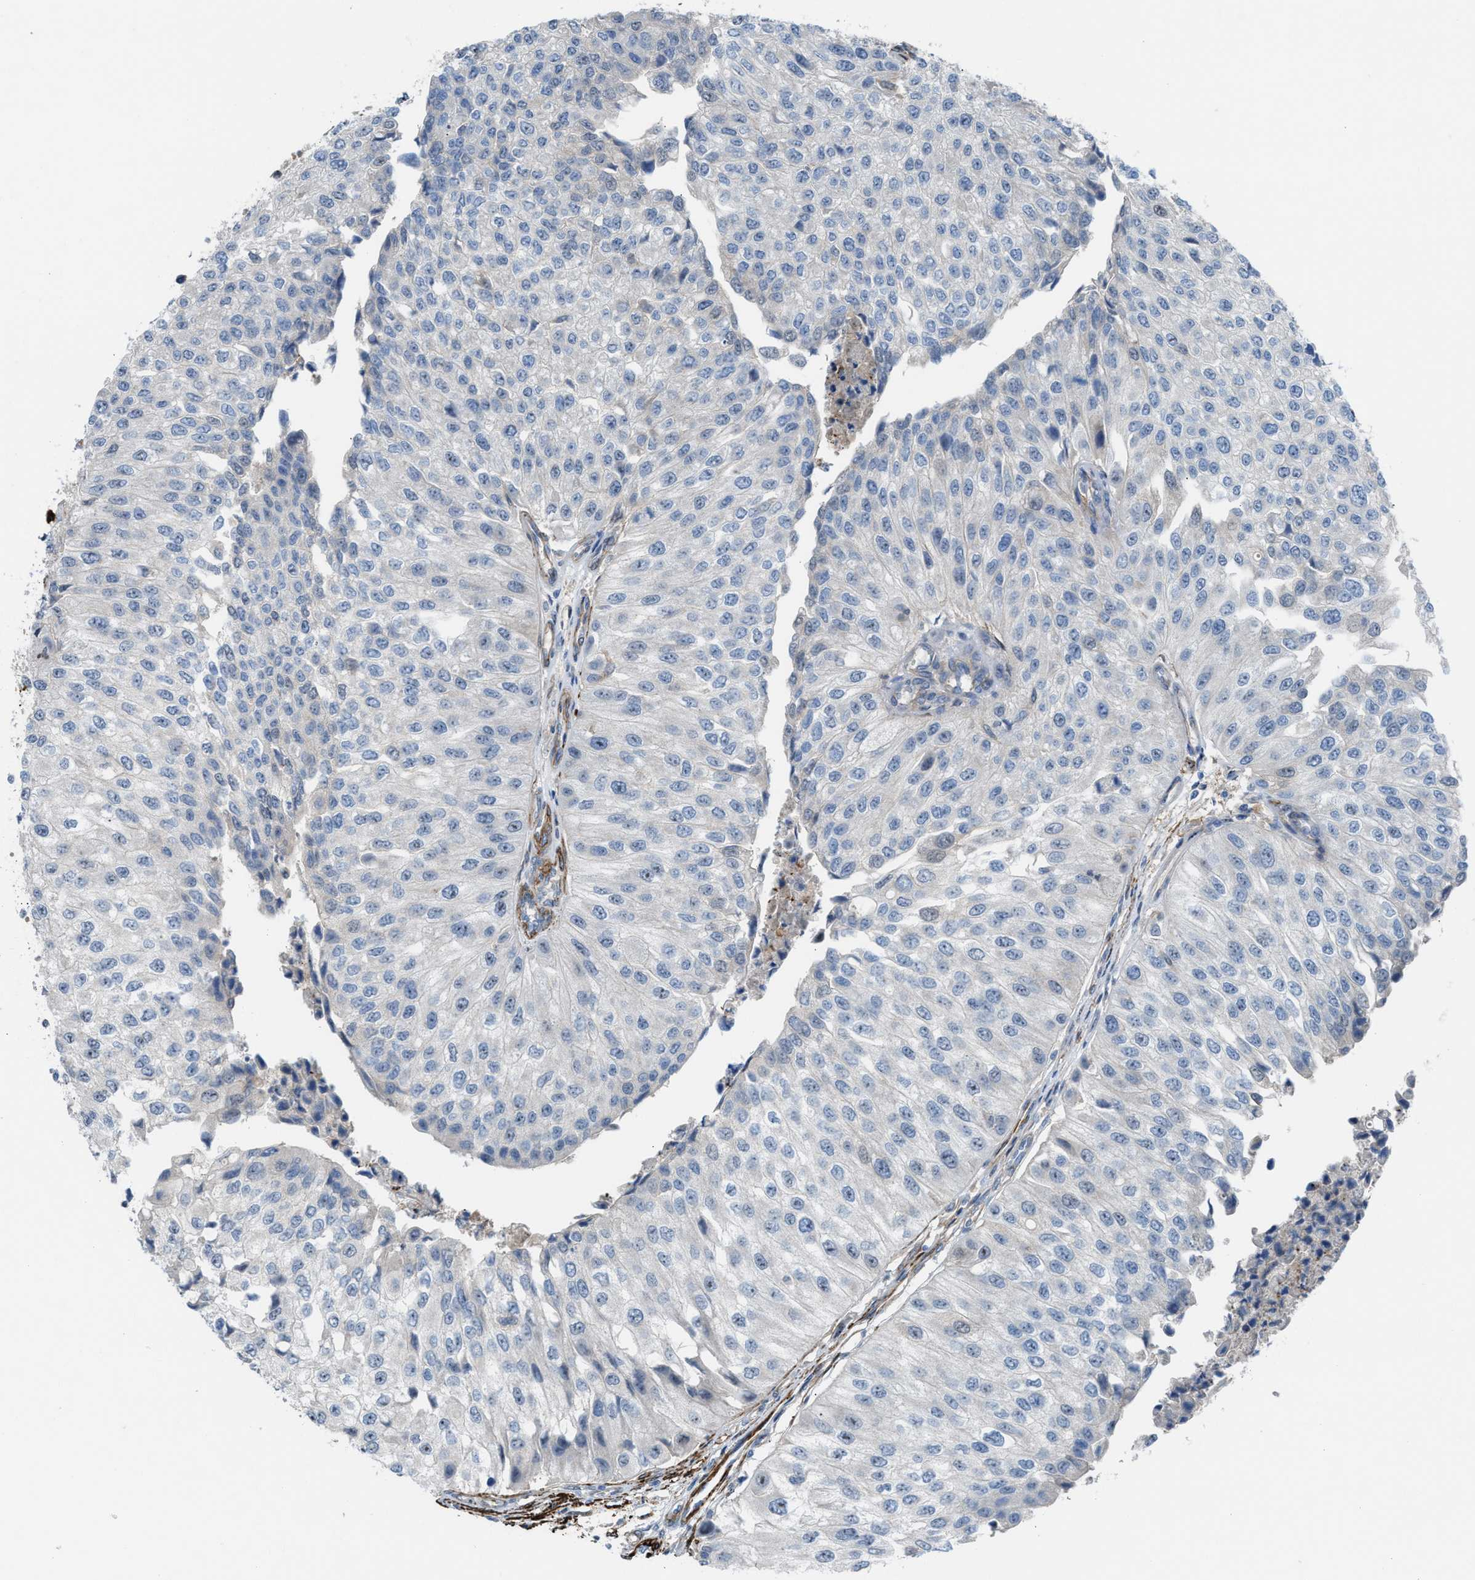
{"staining": {"intensity": "negative", "quantity": "none", "location": "none"}, "tissue": "urothelial cancer", "cell_type": "Tumor cells", "image_type": "cancer", "snomed": [{"axis": "morphology", "description": "Urothelial carcinoma, High grade"}, {"axis": "topography", "description": "Kidney"}, {"axis": "topography", "description": "Urinary bladder"}], "caption": "Micrograph shows no protein positivity in tumor cells of urothelial cancer tissue.", "gene": "NQO2", "patient": {"sex": "male", "age": 77}}